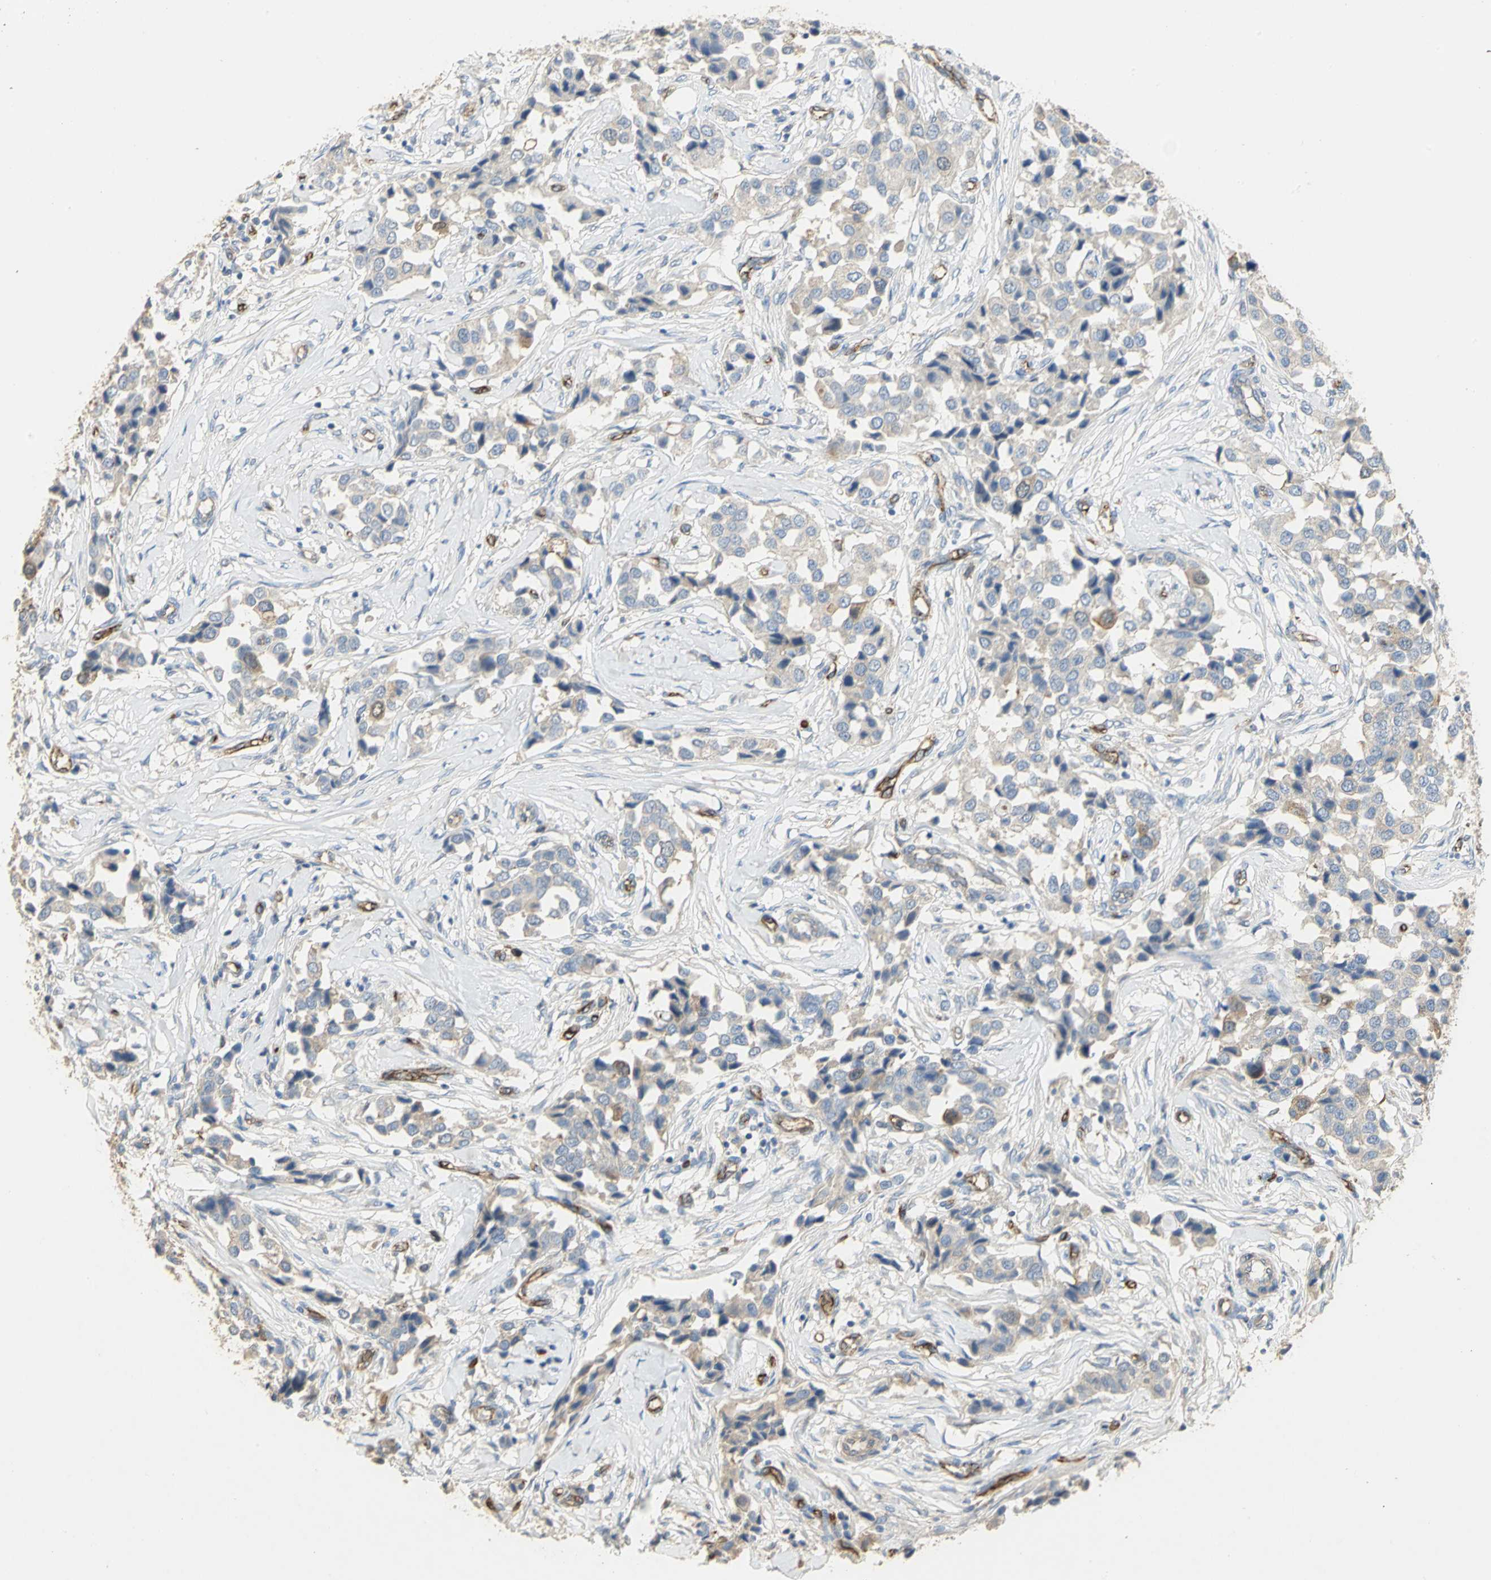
{"staining": {"intensity": "strong", "quantity": "<25%", "location": "cytoplasmic/membranous"}, "tissue": "breast cancer", "cell_type": "Tumor cells", "image_type": "cancer", "snomed": [{"axis": "morphology", "description": "Duct carcinoma"}, {"axis": "topography", "description": "Breast"}], "caption": "Breast cancer stained with a protein marker shows strong staining in tumor cells.", "gene": "DLGAP5", "patient": {"sex": "female", "age": 80}}